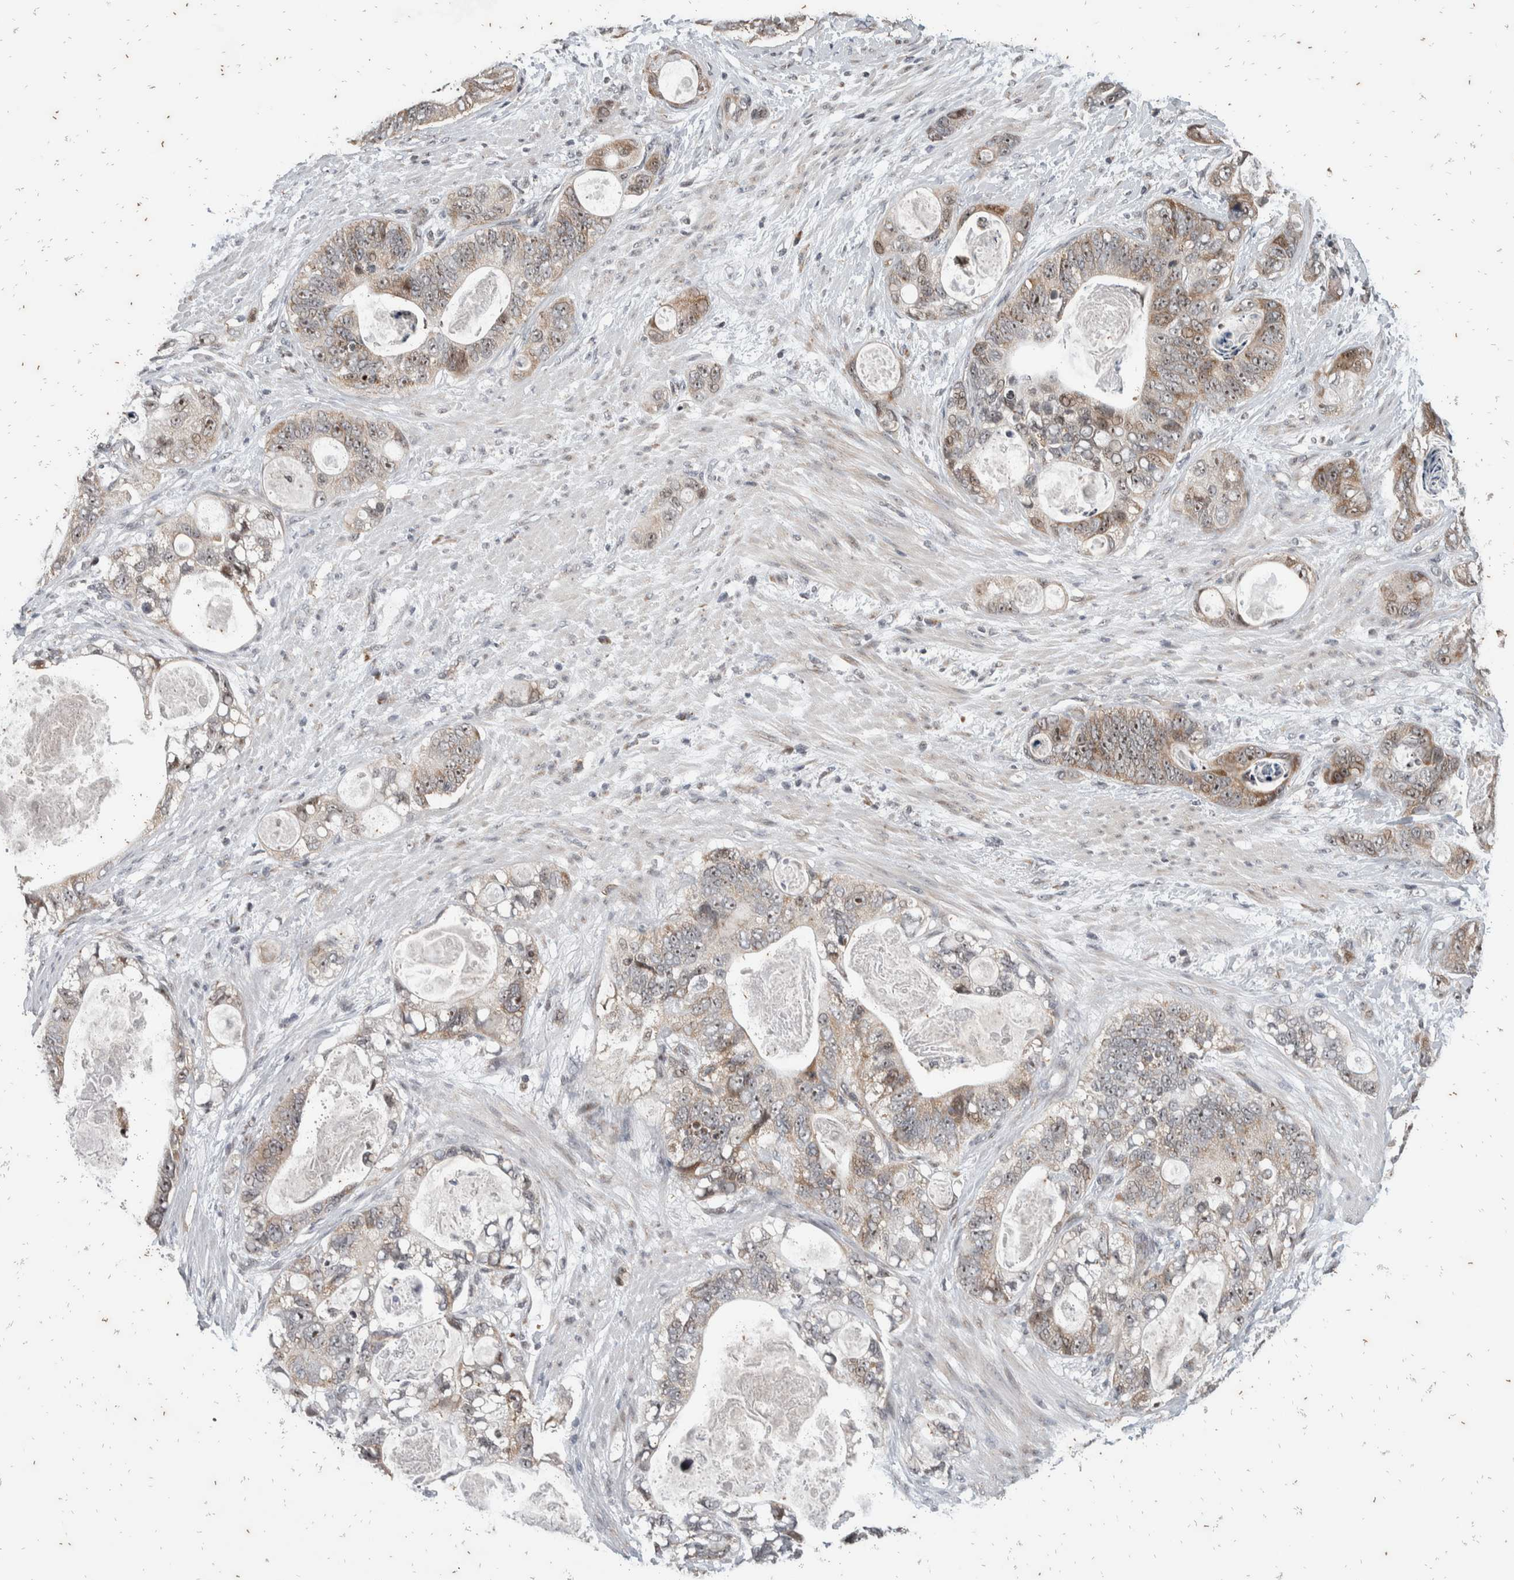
{"staining": {"intensity": "moderate", "quantity": ">75%", "location": "cytoplasmic/membranous,nuclear"}, "tissue": "stomach cancer", "cell_type": "Tumor cells", "image_type": "cancer", "snomed": [{"axis": "morphology", "description": "Normal tissue, NOS"}, {"axis": "morphology", "description": "Adenocarcinoma, NOS"}, {"axis": "topography", "description": "Stomach"}], "caption": "High-magnification brightfield microscopy of stomach adenocarcinoma stained with DAB (3,3'-diaminobenzidine) (brown) and counterstained with hematoxylin (blue). tumor cells exhibit moderate cytoplasmic/membranous and nuclear staining is seen in about>75% of cells. (Stains: DAB in brown, nuclei in blue, Microscopy: brightfield microscopy at high magnification).", "gene": "ATXN7L1", "patient": {"sex": "female", "age": 89}}